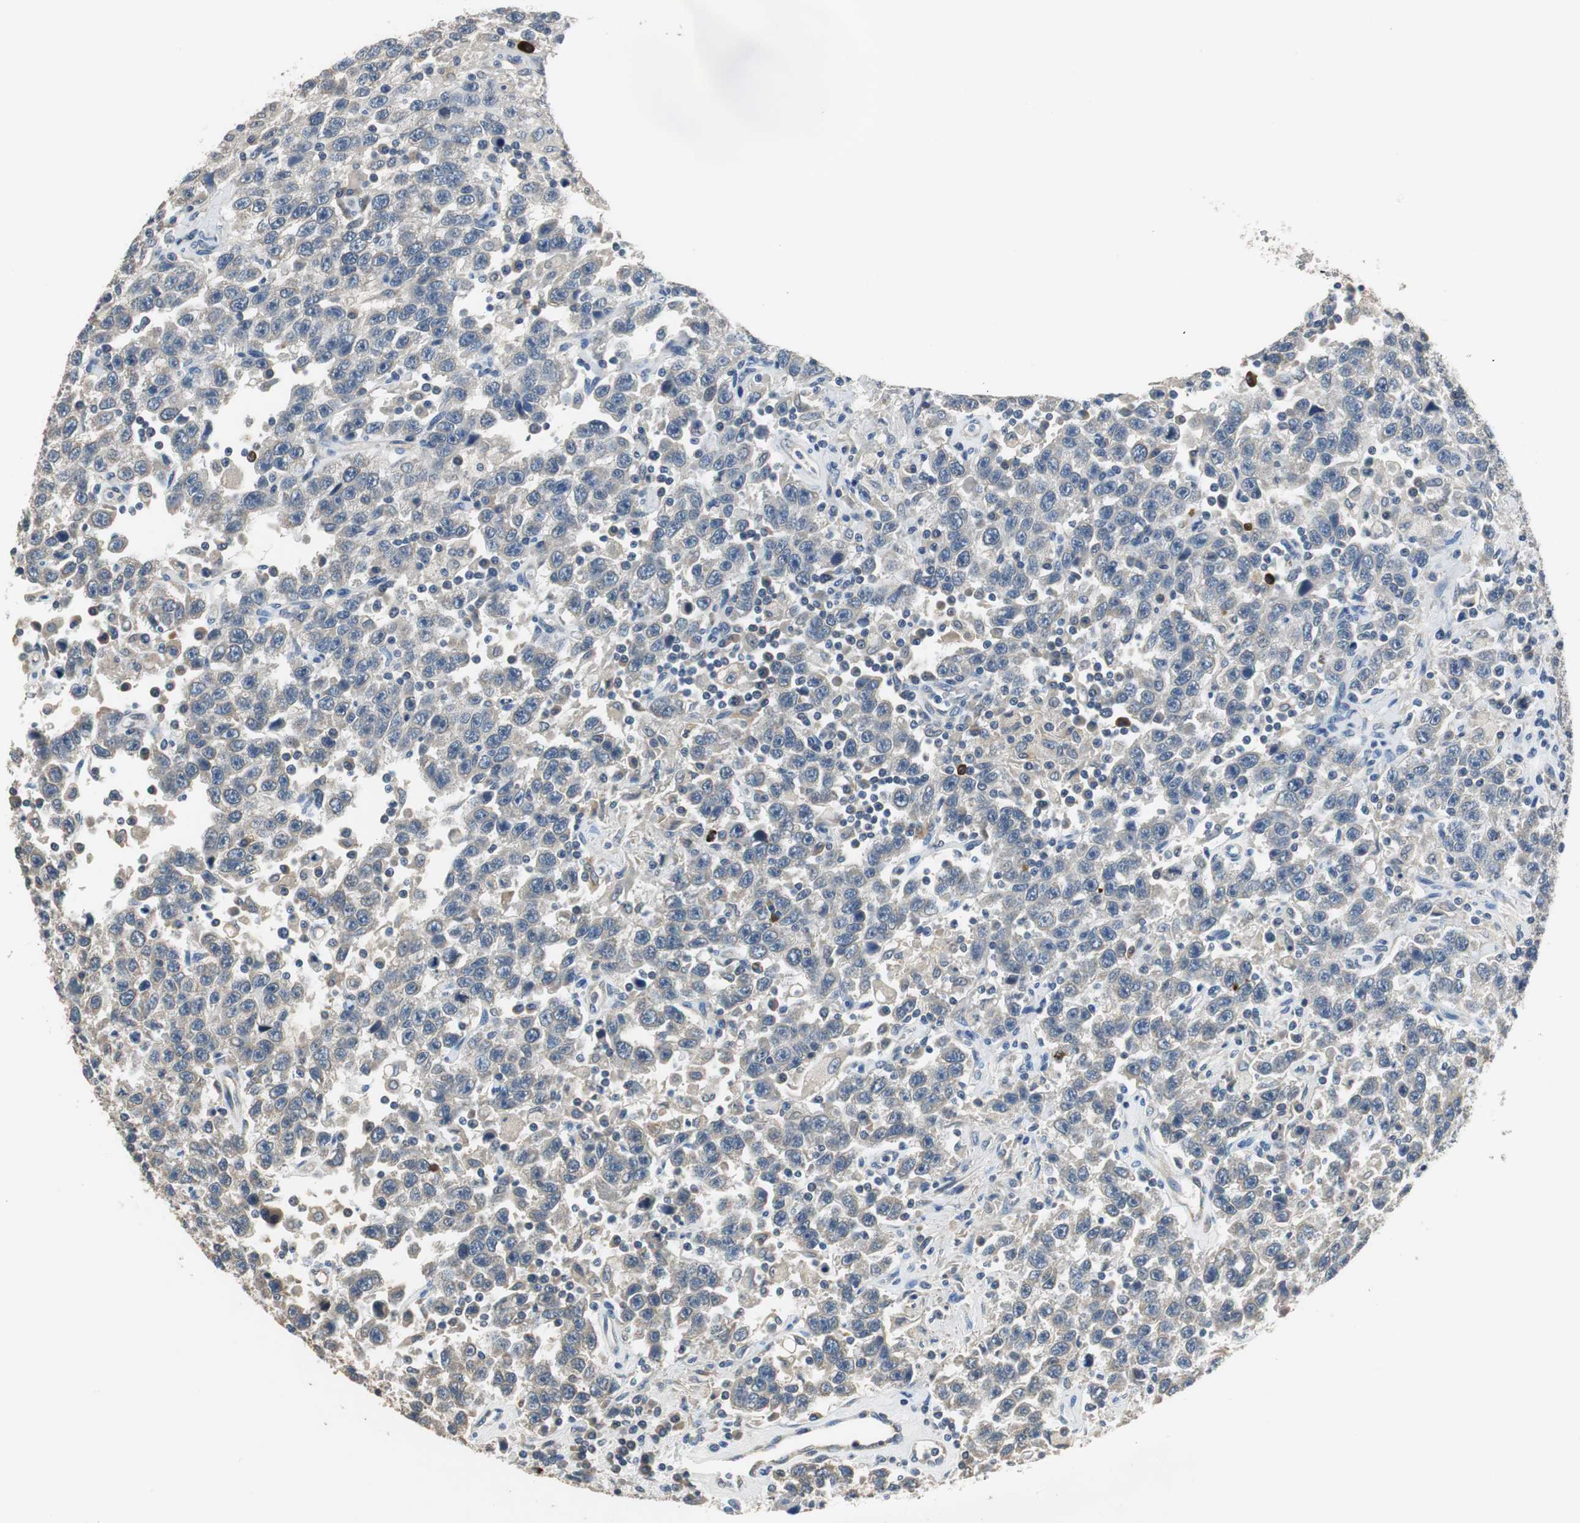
{"staining": {"intensity": "negative", "quantity": "none", "location": "none"}, "tissue": "testis cancer", "cell_type": "Tumor cells", "image_type": "cancer", "snomed": [{"axis": "morphology", "description": "Seminoma, NOS"}, {"axis": "topography", "description": "Testis"}], "caption": "Immunohistochemistry (IHC) histopathology image of neoplastic tissue: seminoma (testis) stained with DAB (3,3'-diaminobenzidine) displays no significant protein staining in tumor cells.", "gene": "MTIF2", "patient": {"sex": "male", "age": 41}}